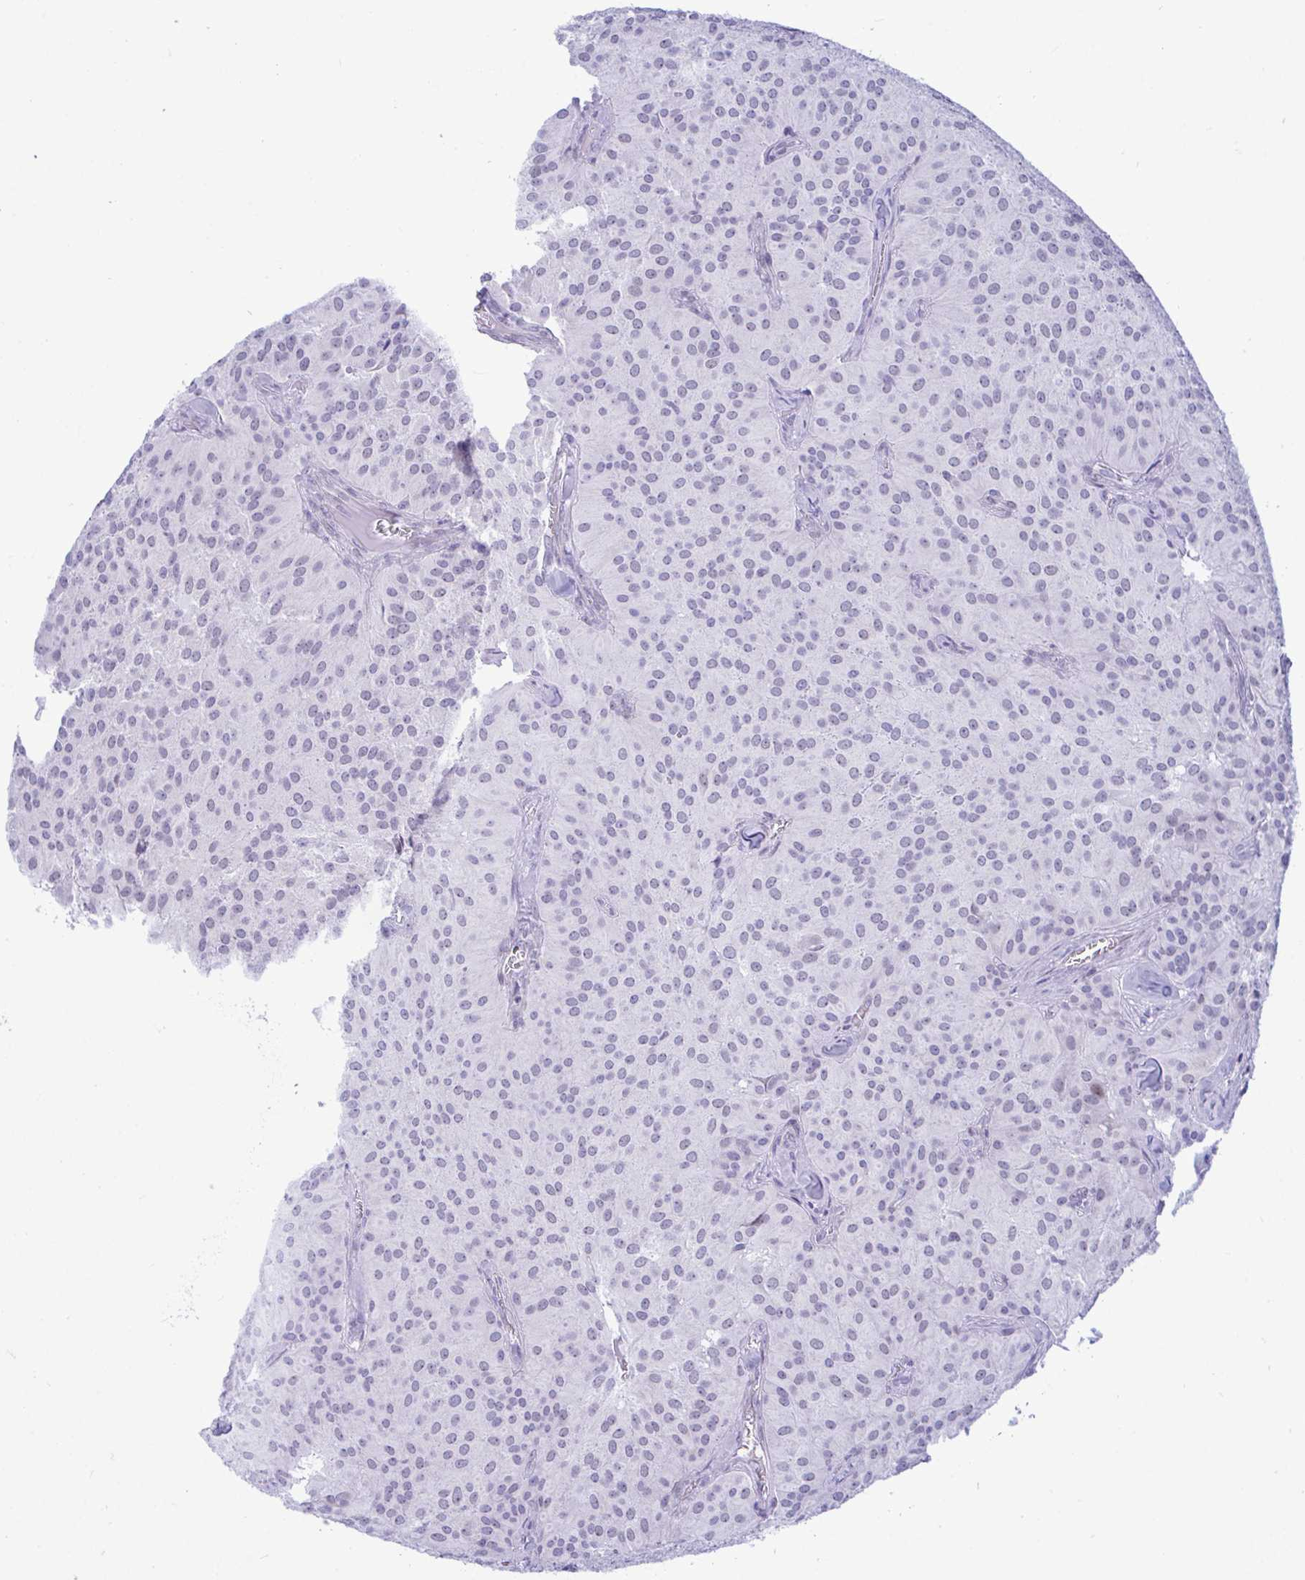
{"staining": {"intensity": "weak", "quantity": "<25%", "location": "nuclear"}, "tissue": "glioma", "cell_type": "Tumor cells", "image_type": "cancer", "snomed": [{"axis": "morphology", "description": "Glioma, malignant, Low grade"}, {"axis": "topography", "description": "Brain"}], "caption": "High magnification brightfield microscopy of malignant low-grade glioma stained with DAB (brown) and counterstained with hematoxylin (blue): tumor cells show no significant expression.", "gene": "SLC25A51", "patient": {"sex": "male", "age": 42}}